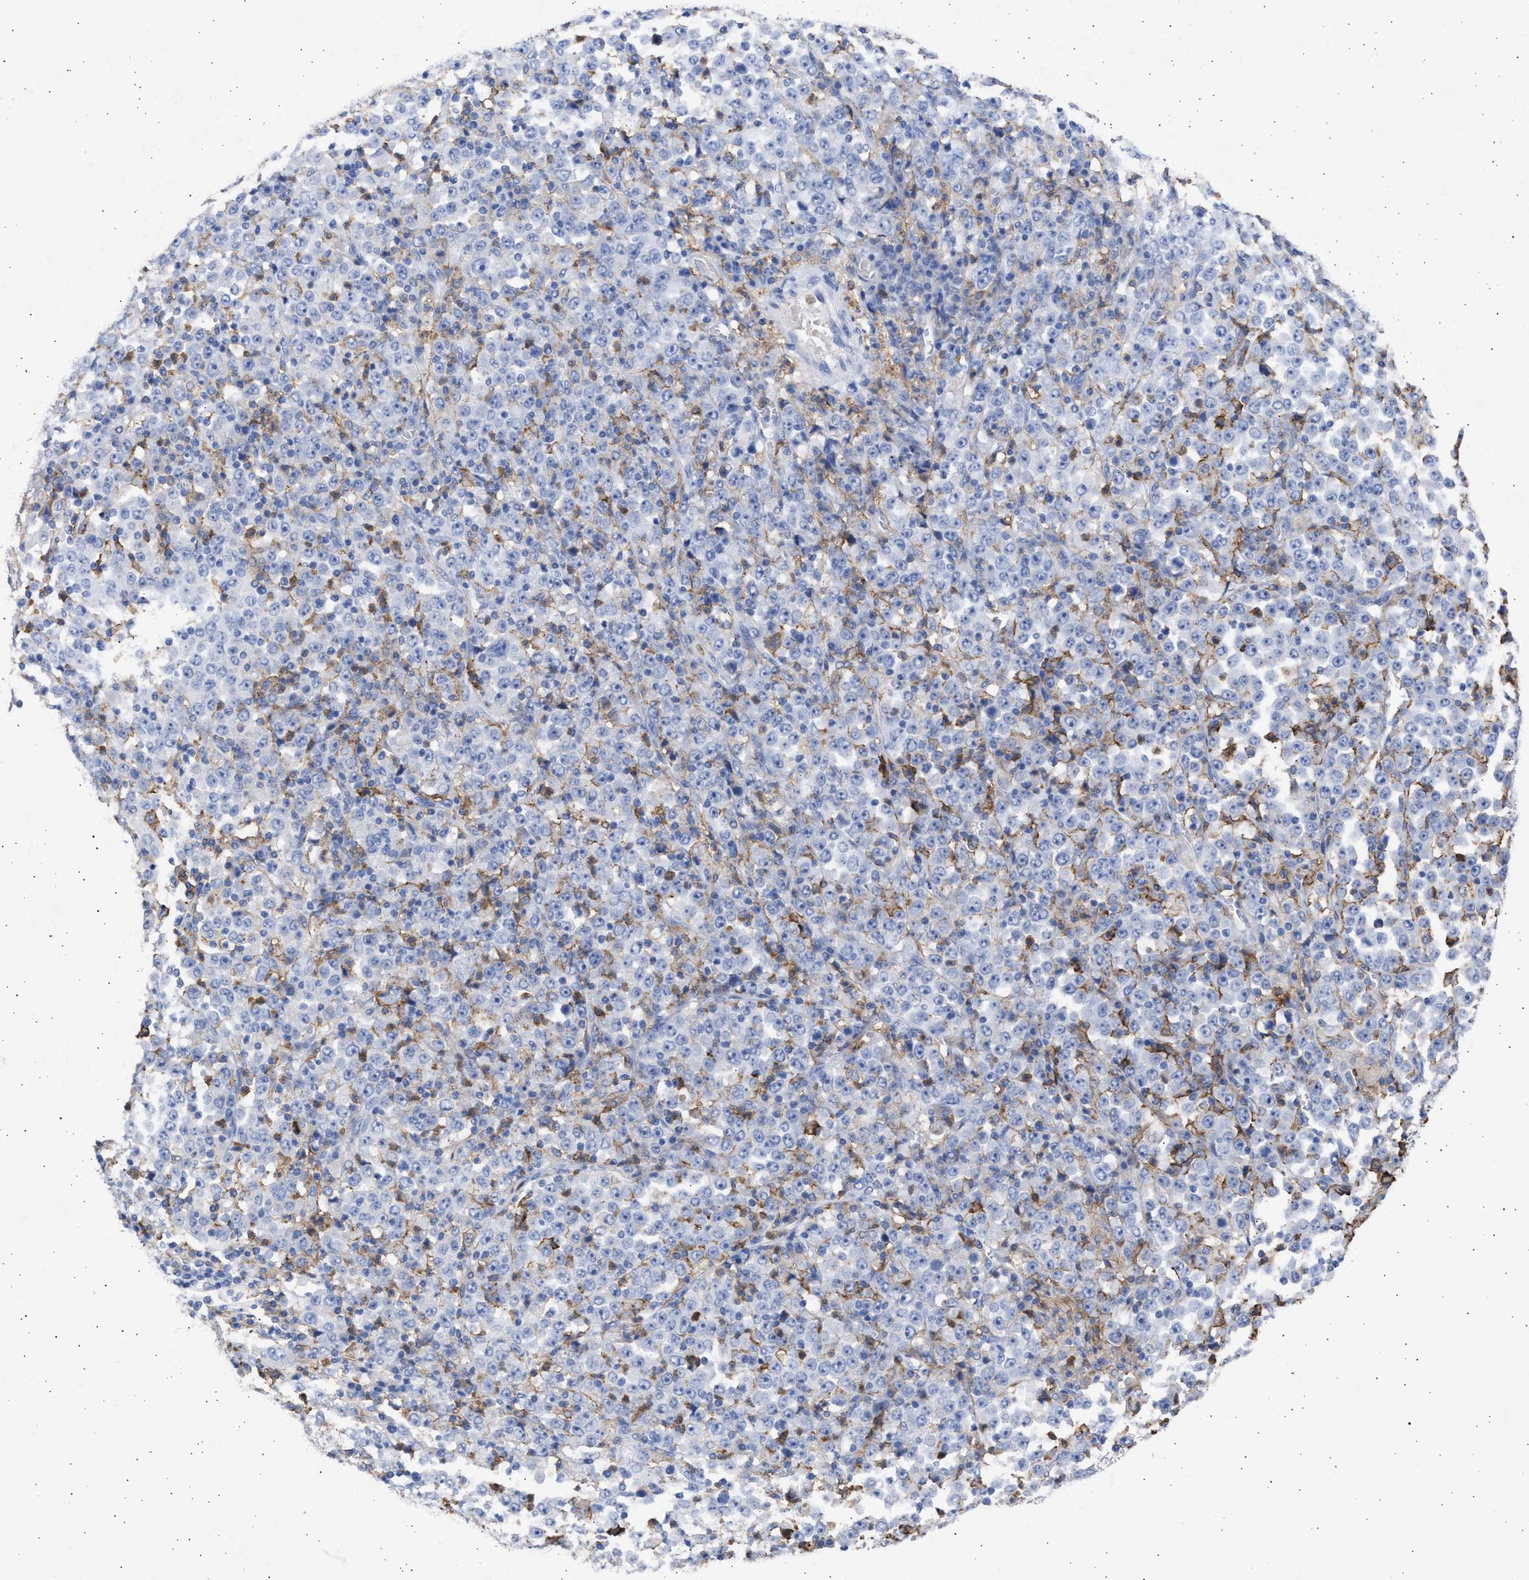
{"staining": {"intensity": "negative", "quantity": "none", "location": "none"}, "tissue": "stomach cancer", "cell_type": "Tumor cells", "image_type": "cancer", "snomed": [{"axis": "morphology", "description": "Normal tissue, NOS"}, {"axis": "morphology", "description": "Adenocarcinoma, NOS"}, {"axis": "topography", "description": "Stomach, upper"}, {"axis": "topography", "description": "Stomach"}], "caption": "IHC photomicrograph of neoplastic tissue: human adenocarcinoma (stomach) stained with DAB reveals no significant protein staining in tumor cells.", "gene": "FCER1A", "patient": {"sex": "male", "age": 59}}